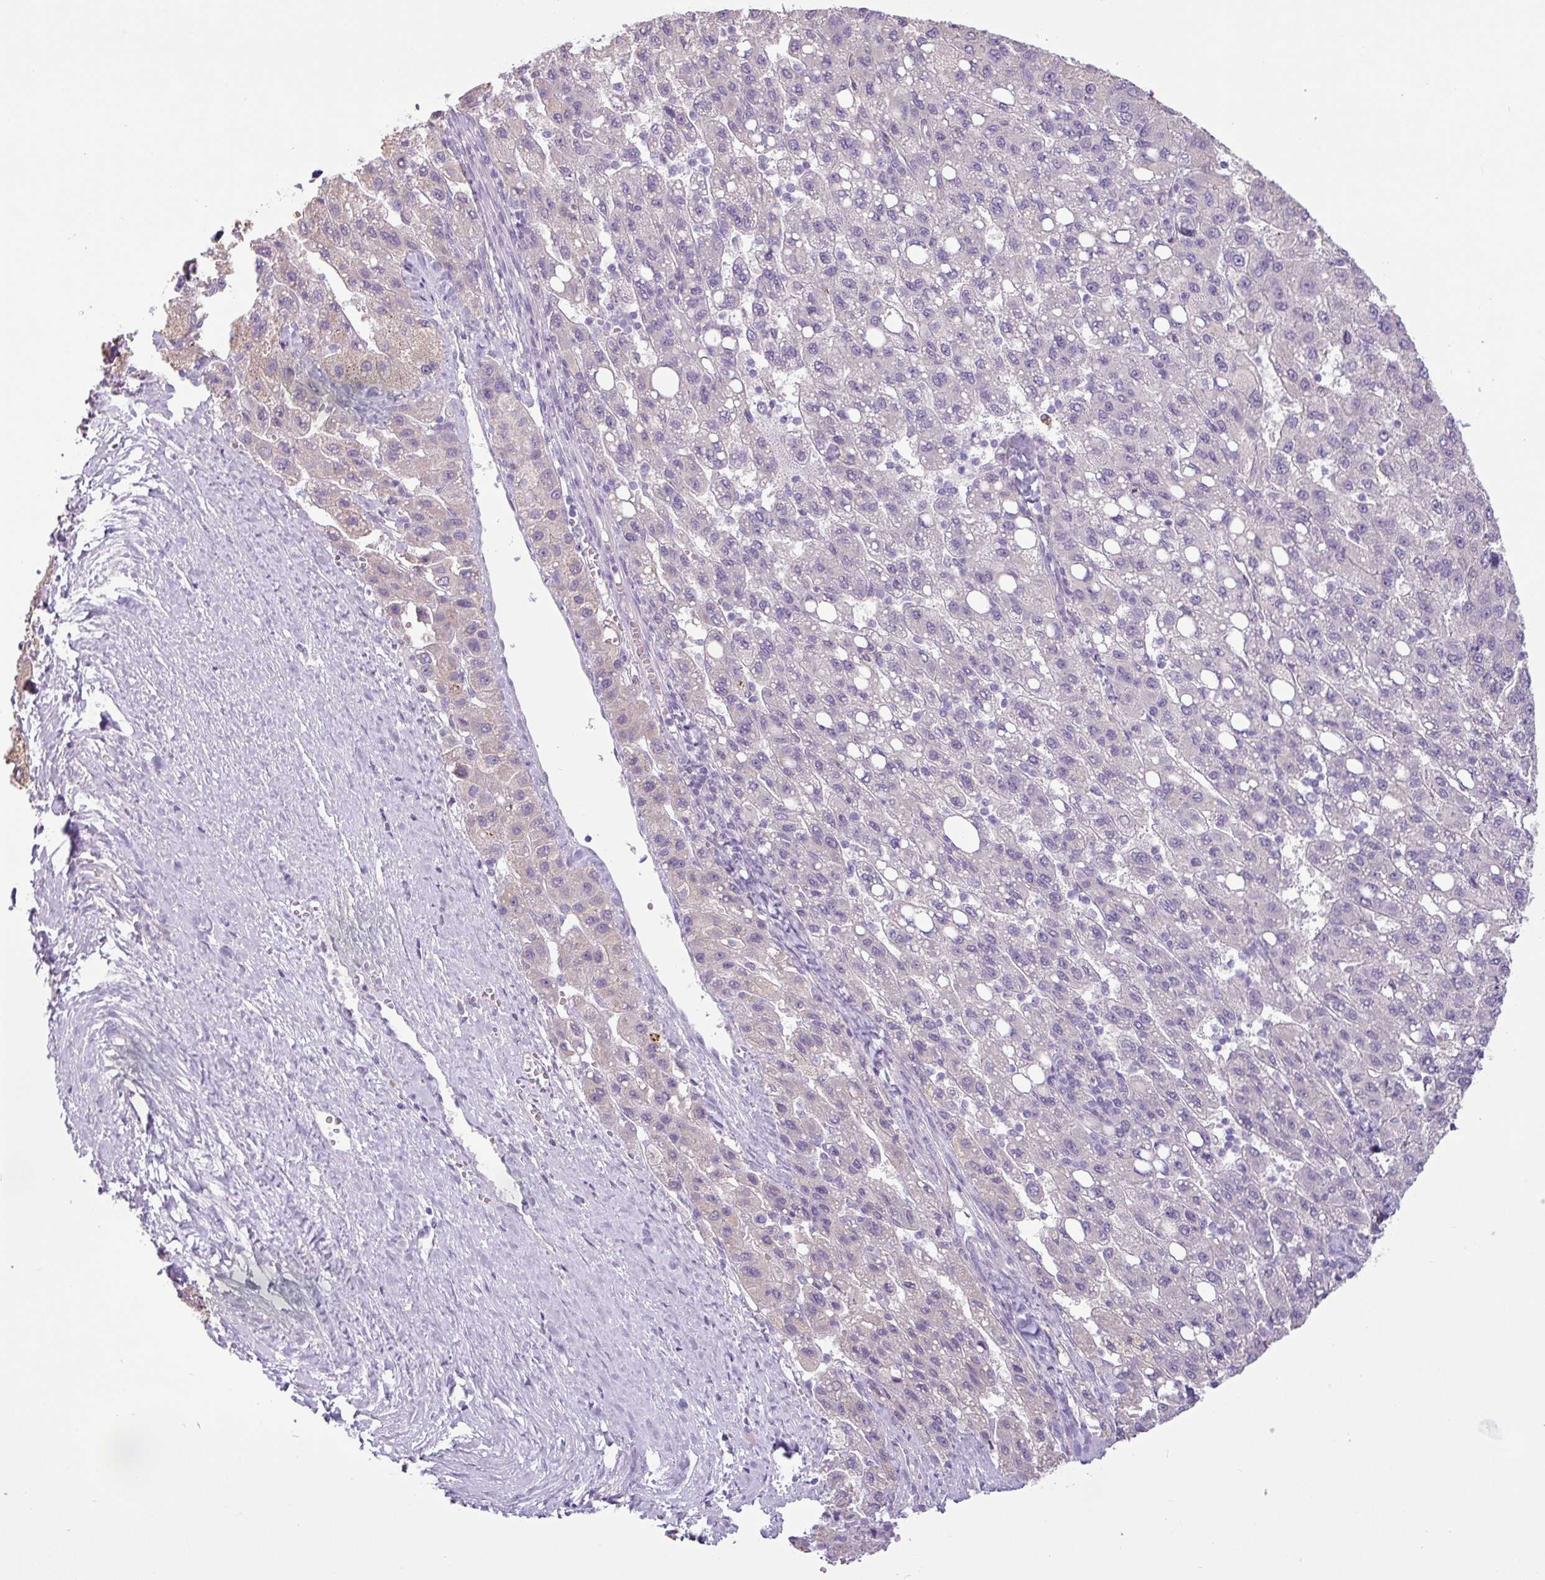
{"staining": {"intensity": "negative", "quantity": "none", "location": "none"}, "tissue": "liver cancer", "cell_type": "Tumor cells", "image_type": "cancer", "snomed": [{"axis": "morphology", "description": "Carcinoma, Hepatocellular, NOS"}, {"axis": "topography", "description": "Liver"}], "caption": "A micrograph of human hepatocellular carcinoma (liver) is negative for staining in tumor cells.", "gene": "HMCN2", "patient": {"sex": "female", "age": 82}}